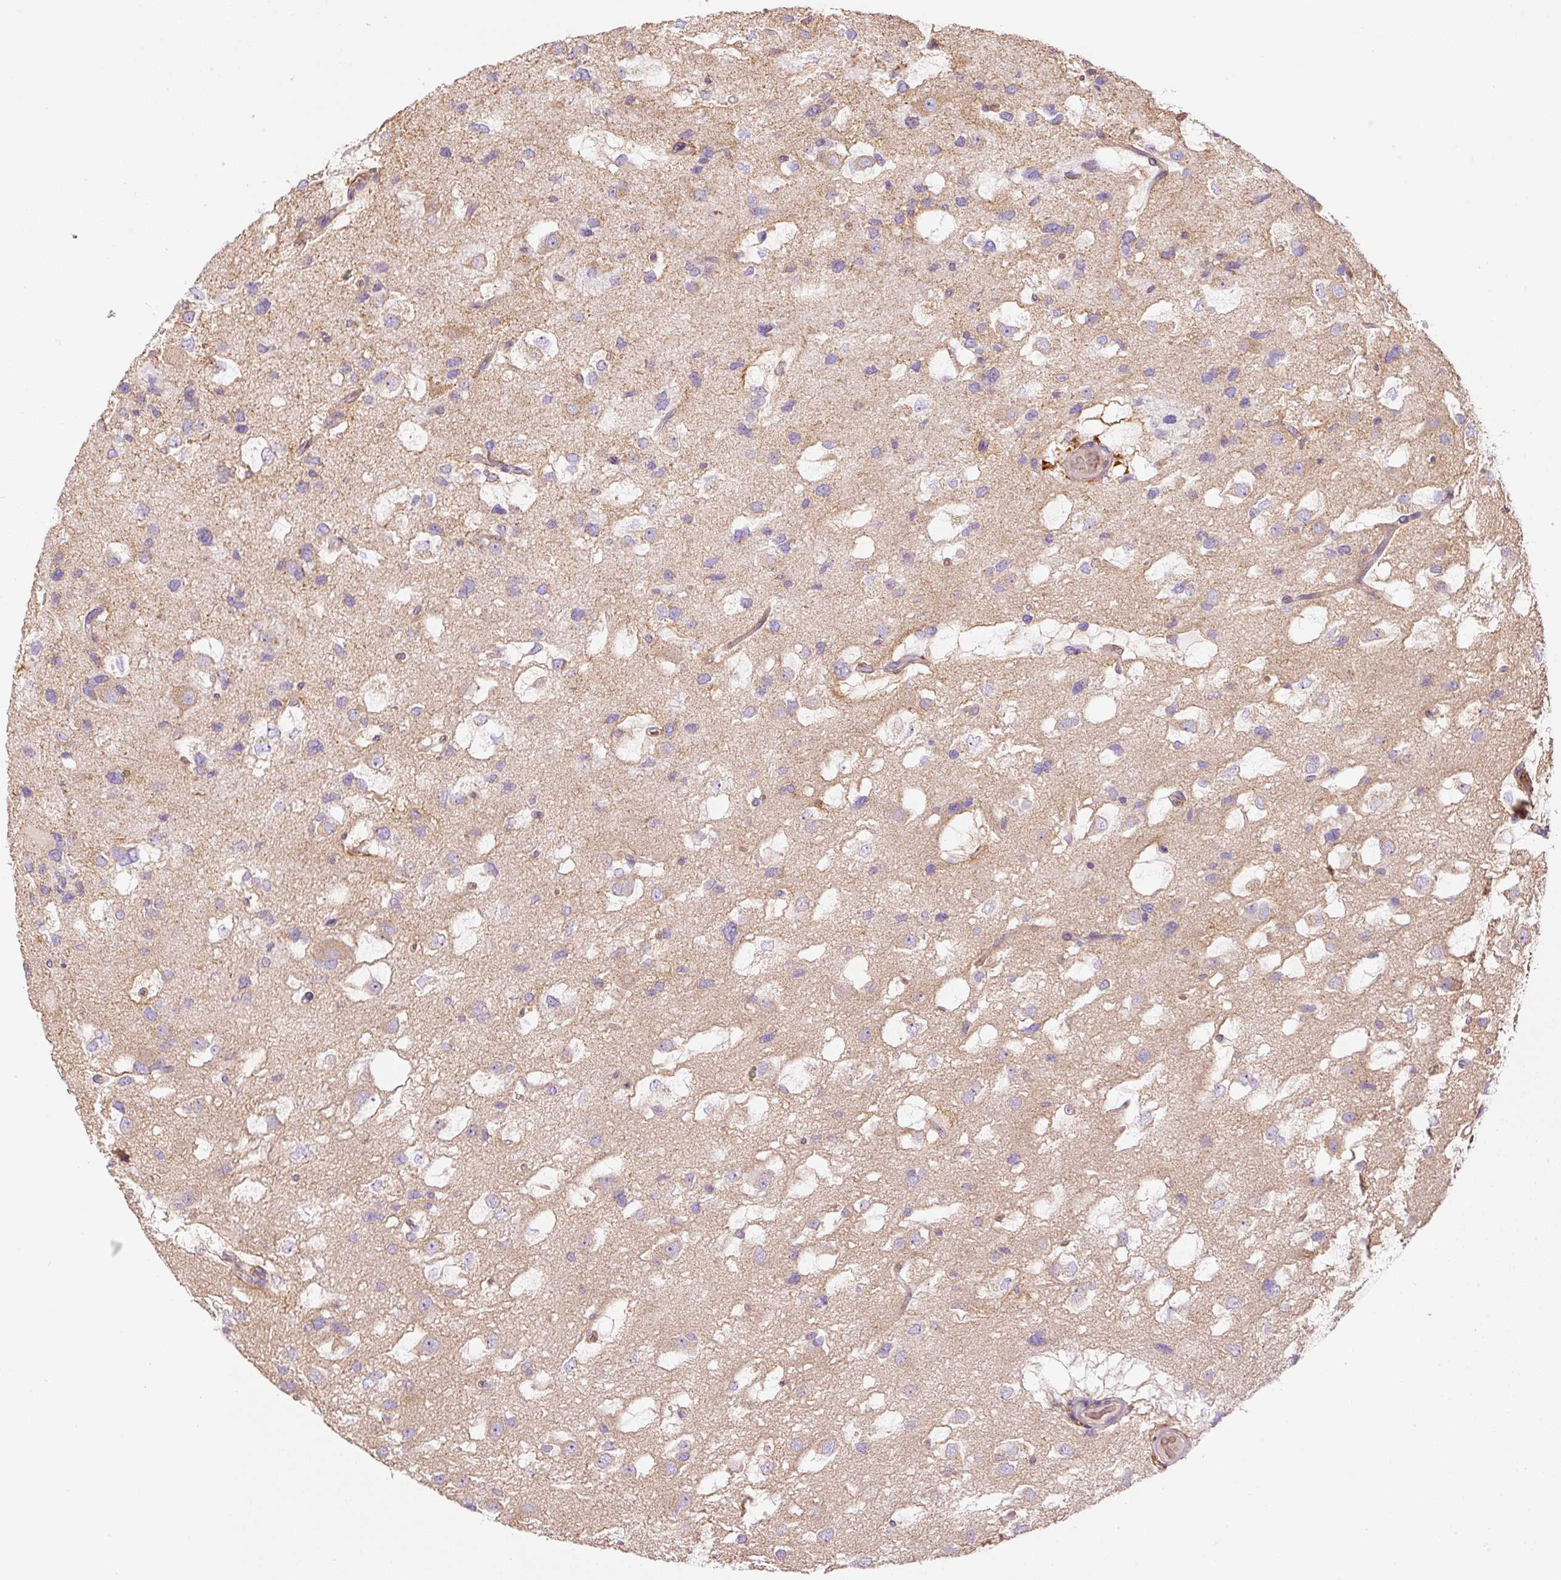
{"staining": {"intensity": "moderate", "quantity": "<25%", "location": "cytoplasmic/membranous"}, "tissue": "glioma", "cell_type": "Tumor cells", "image_type": "cancer", "snomed": [{"axis": "morphology", "description": "Glioma, malignant, High grade"}, {"axis": "topography", "description": "Brain"}], "caption": "Malignant high-grade glioma stained with DAB (3,3'-diaminobenzidine) IHC displays low levels of moderate cytoplasmic/membranous expression in about <25% of tumor cells.", "gene": "PRRC2A", "patient": {"sex": "male", "age": 53}}